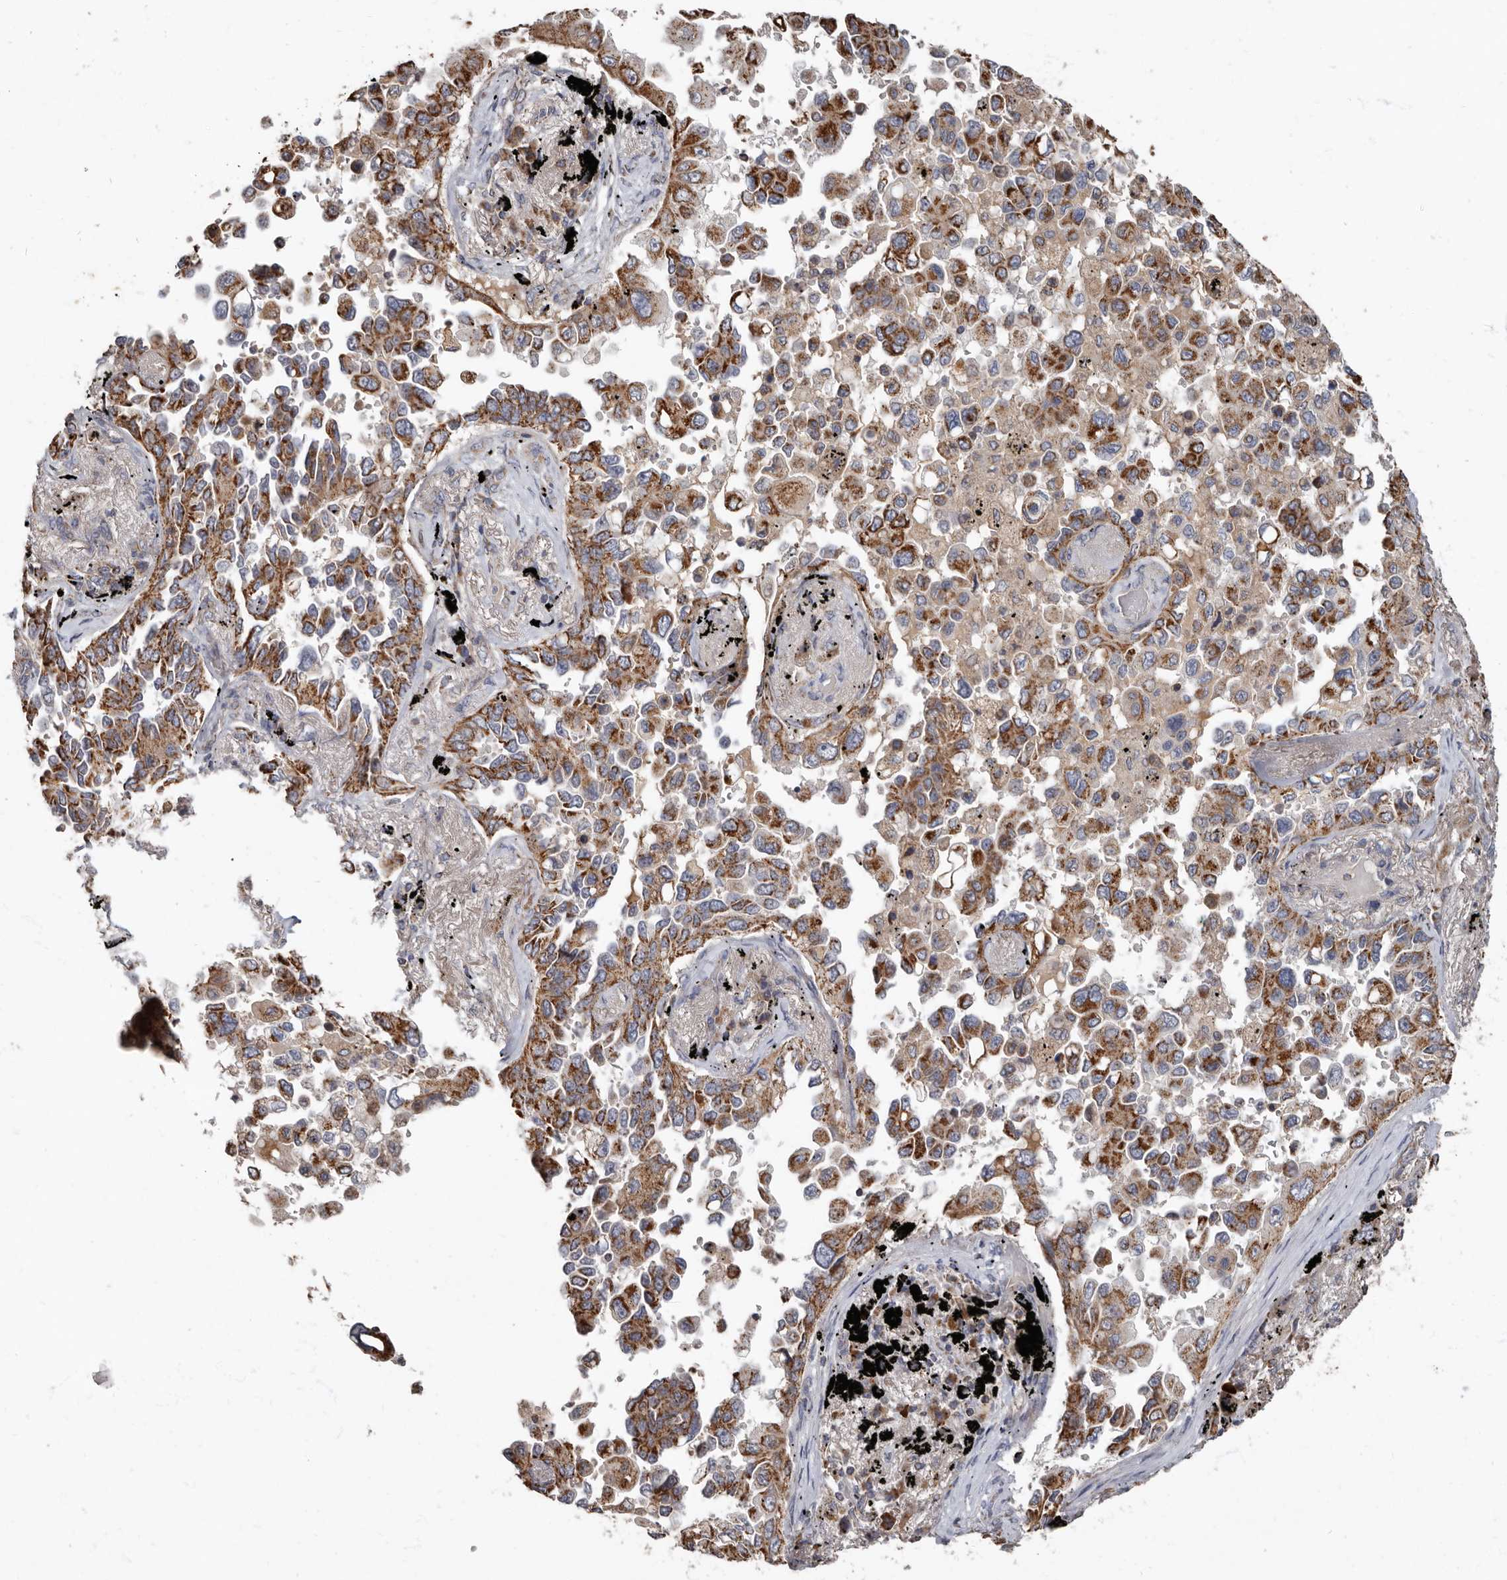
{"staining": {"intensity": "strong", "quantity": "25%-75%", "location": "cytoplasmic/membranous"}, "tissue": "lung cancer", "cell_type": "Tumor cells", "image_type": "cancer", "snomed": [{"axis": "morphology", "description": "Adenocarcinoma, NOS"}, {"axis": "topography", "description": "Lung"}], "caption": "Immunohistochemistry (IHC) micrograph of neoplastic tissue: adenocarcinoma (lung) stained using immunohistochemistry shows high levels of strong protein expression localized specifically in the cytoplasmic/membranous of tumor cells, appearing as a cytoplasmic/membranous brown color.", "gene": "KIF26B", "patient": {"sex": "female", "age": 67}}